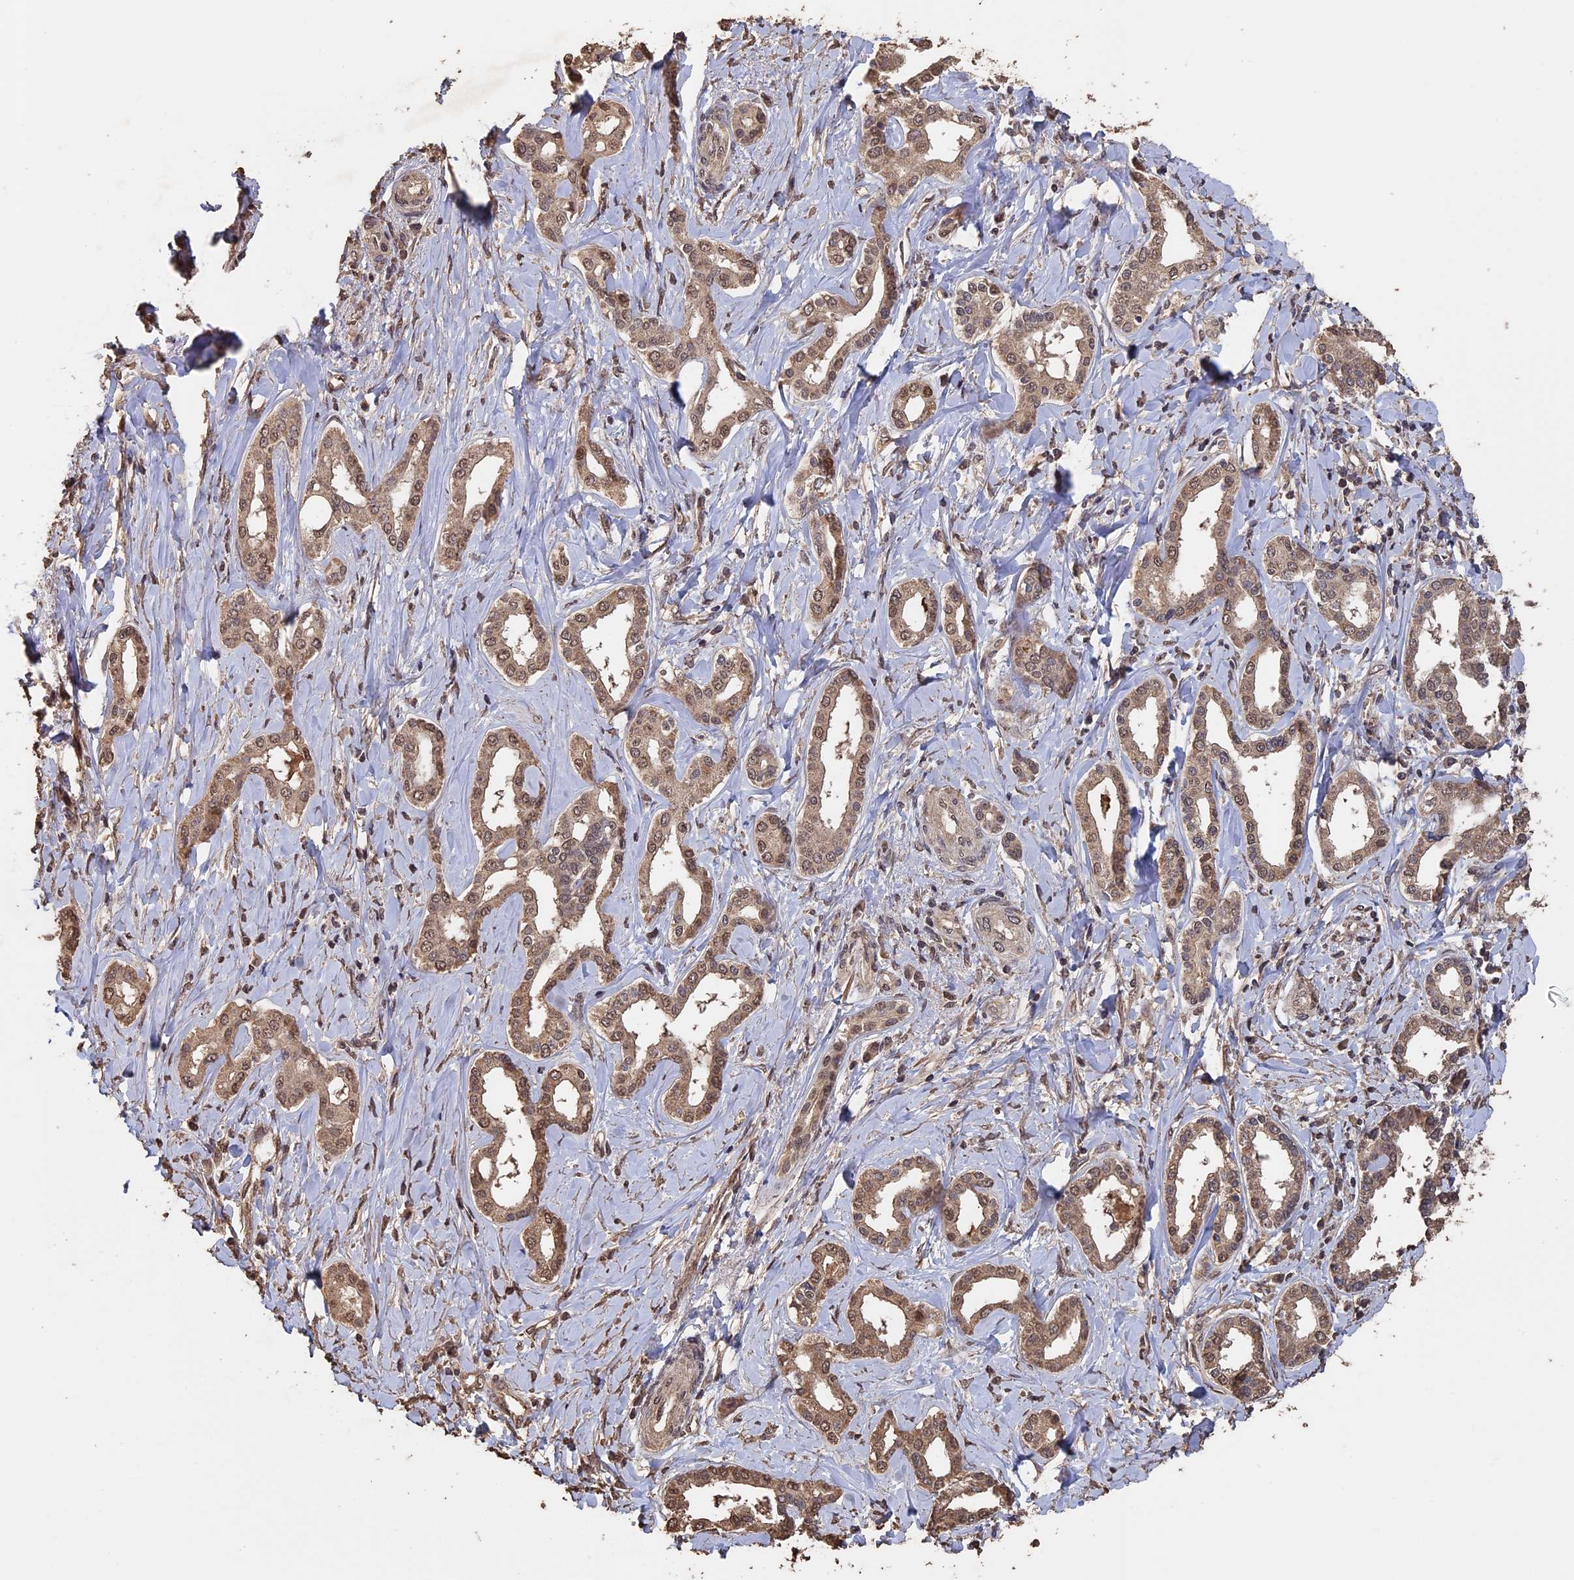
{"staining": {"intensity": "moderate", "quantity": ">75%", "location": "cytoplasmic/membranous"}, "tissue": "liver cancer", "cell_type": "Tumor cells", "image_type": "cancer", "snomed": [{"axis": "morphology", "description": "Cholangiocarcinoma"}, {"axis": "topography", "description": "Liver"}], "caption": "This micrograph reveals IHC staining of cholangiocarcinoma (liver), with medium moderate cytoplasmic/membranous positivity in approximately >75% of tumor cells.", "gene": "HUNK", "patient": {"sex": "female", "age": 77}}